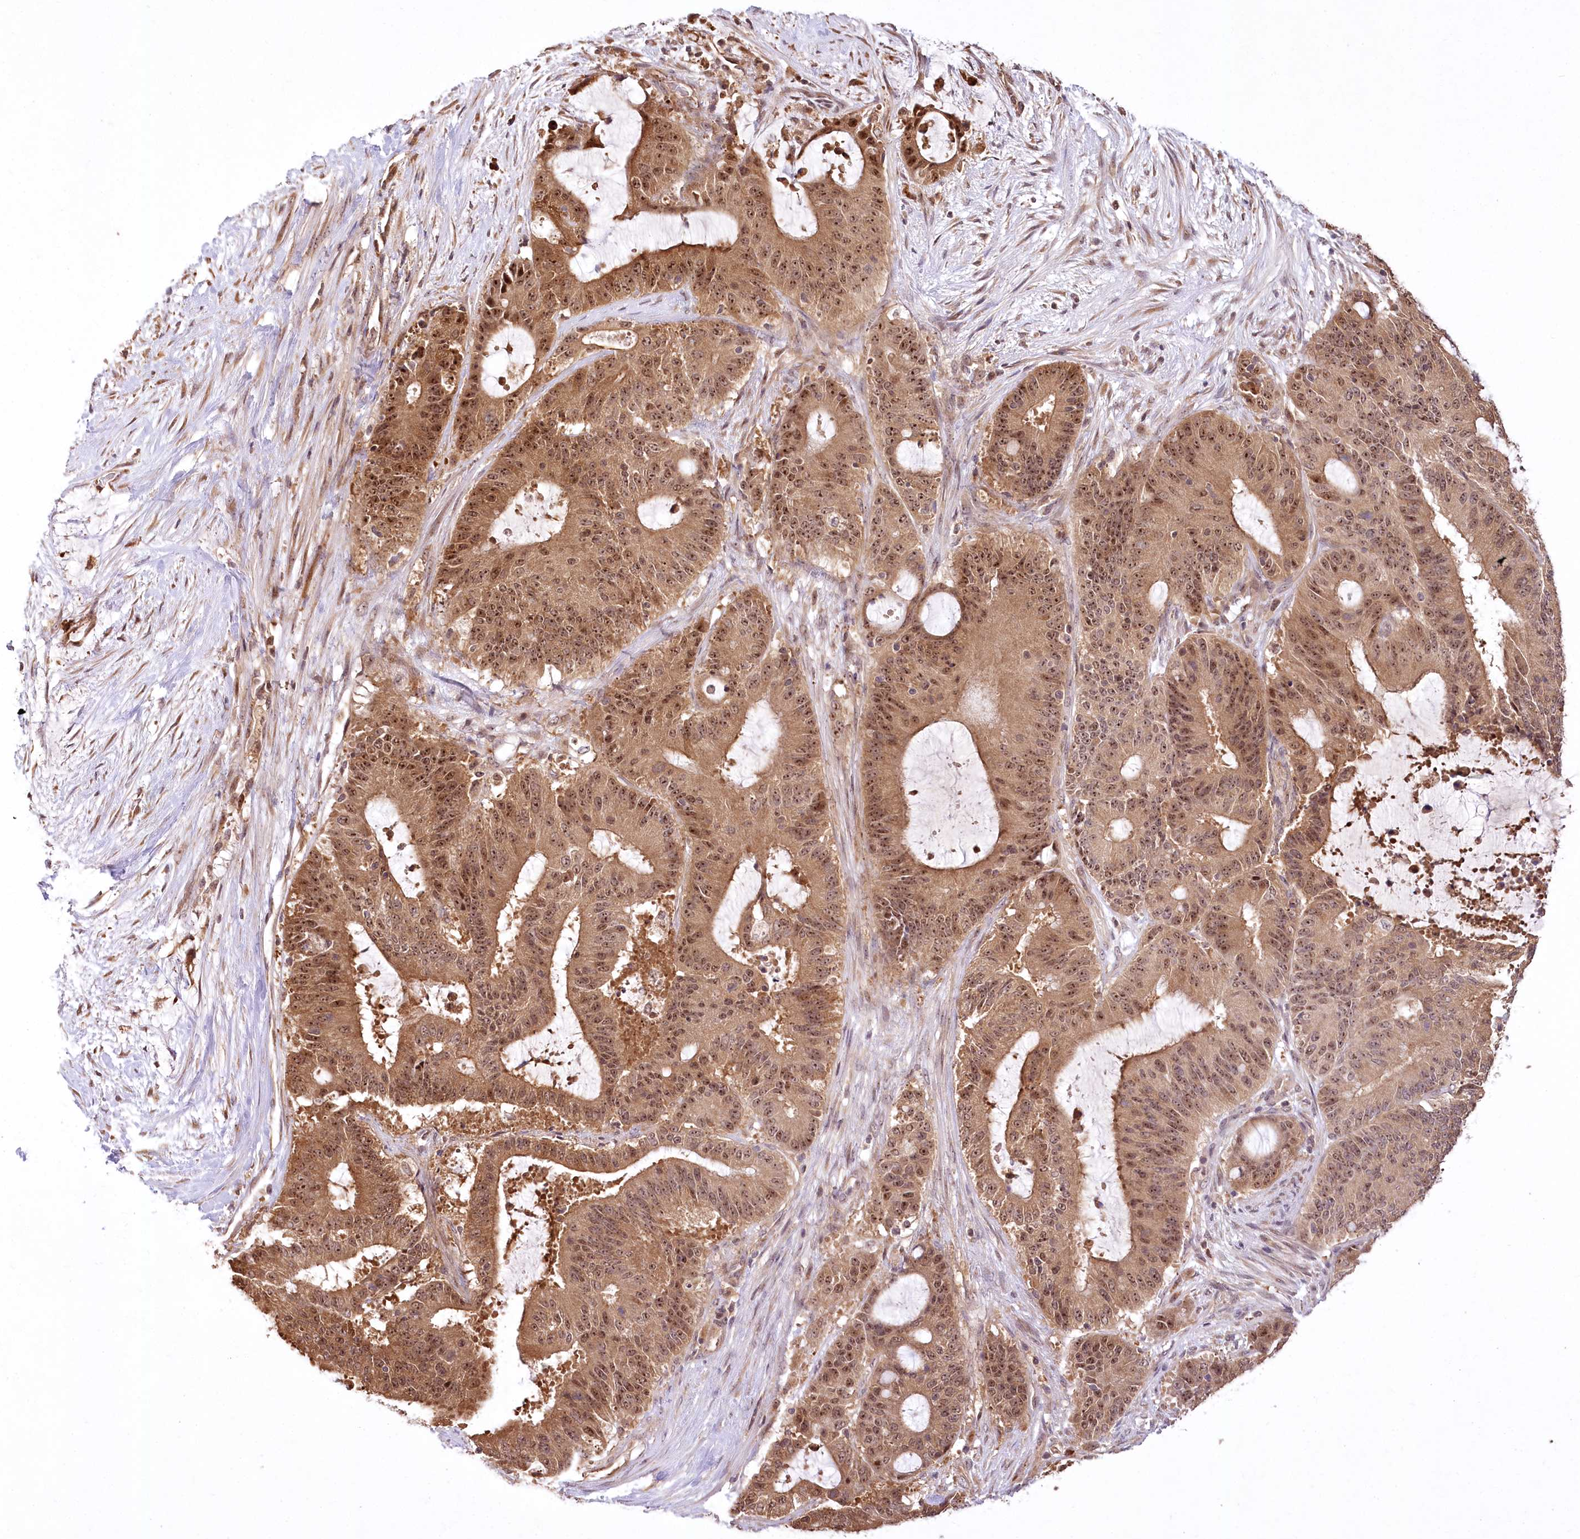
{"staining": {"intensity": "moderate", "quantity": ">75%", "location": "cytoplasmic/membranous,nuclear"}, "tissue": "liver cancer", "cell_type": "Tumor cells", "image_type": "cancer", "snomed": [{"axis": "morphology", "description": "Normal tissue, NOS"}, {"axis": "morphology", "description": "Cholangiocarcinoma"}, {"axis": "topography", "description": "Liver"}, {"axis": "topography", "description": "Peripheral nerve tissue"}], "caption": "Human liver cholangiocarcinoma stained with a protein marker displays moderate staining in tumor cells.", "gene": "SERGEF", "patient": {"sex": "female", "age": 73}}